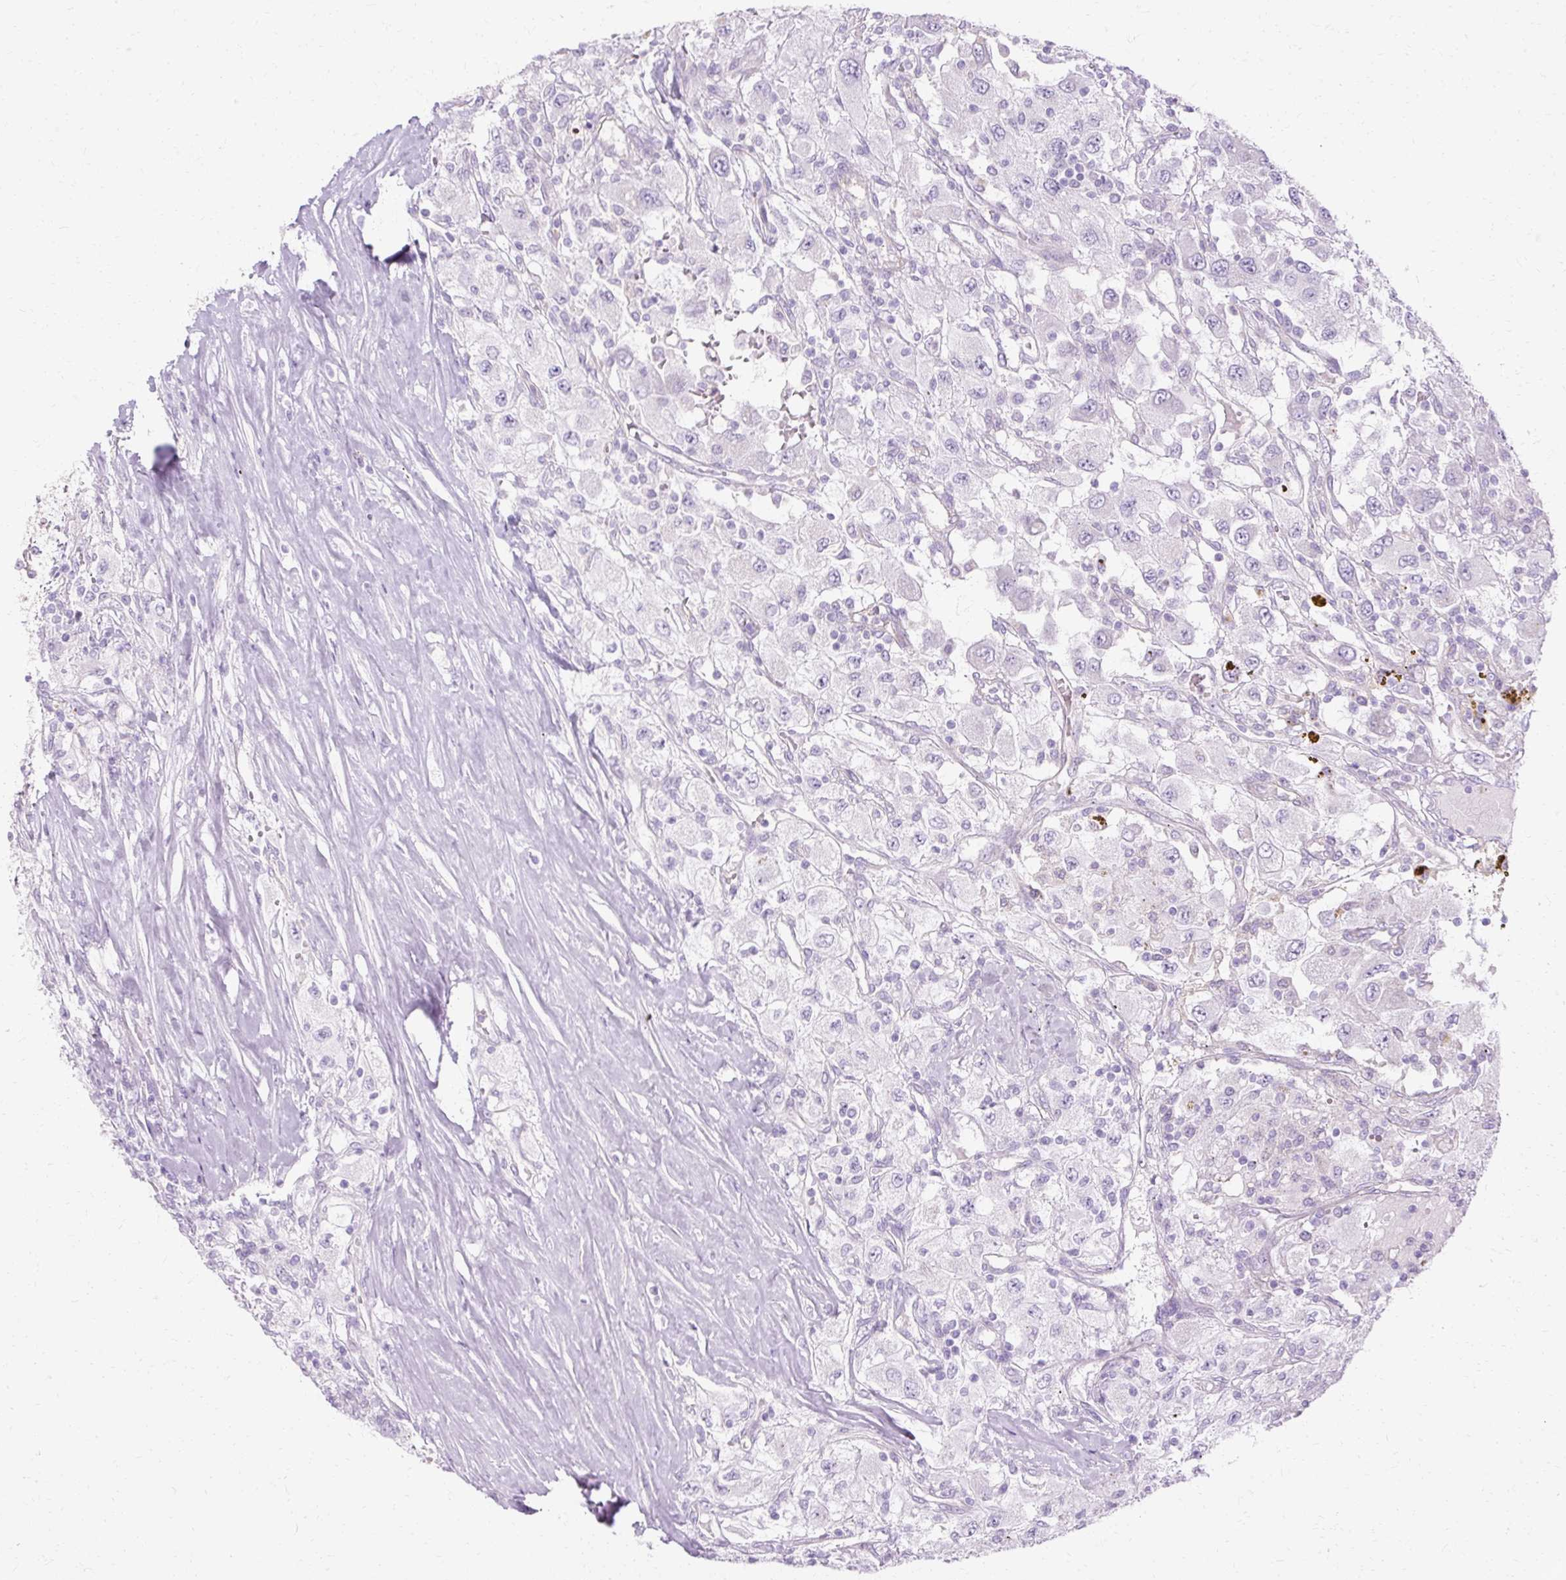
{"staining": {"intensity": "negative", "quantity": "none", "location": "none"}, "tissue": "renal cancer", "cell_type": "Tumor cells", "image_type": "cancer", "snomed": [{"axis": "morphology", "description": "Adenocarcinoma, NOS"}, {"axis": "topography", "description": "Kidney"}], "caption": "Tumor cells are negative for brown protein staining in renal cancer. (DAB immunohistochemistry (IHC) with hematoxylin counter stain).", "gene": "HSD11B1", "patient": {"sex": "female", "age": 67}}